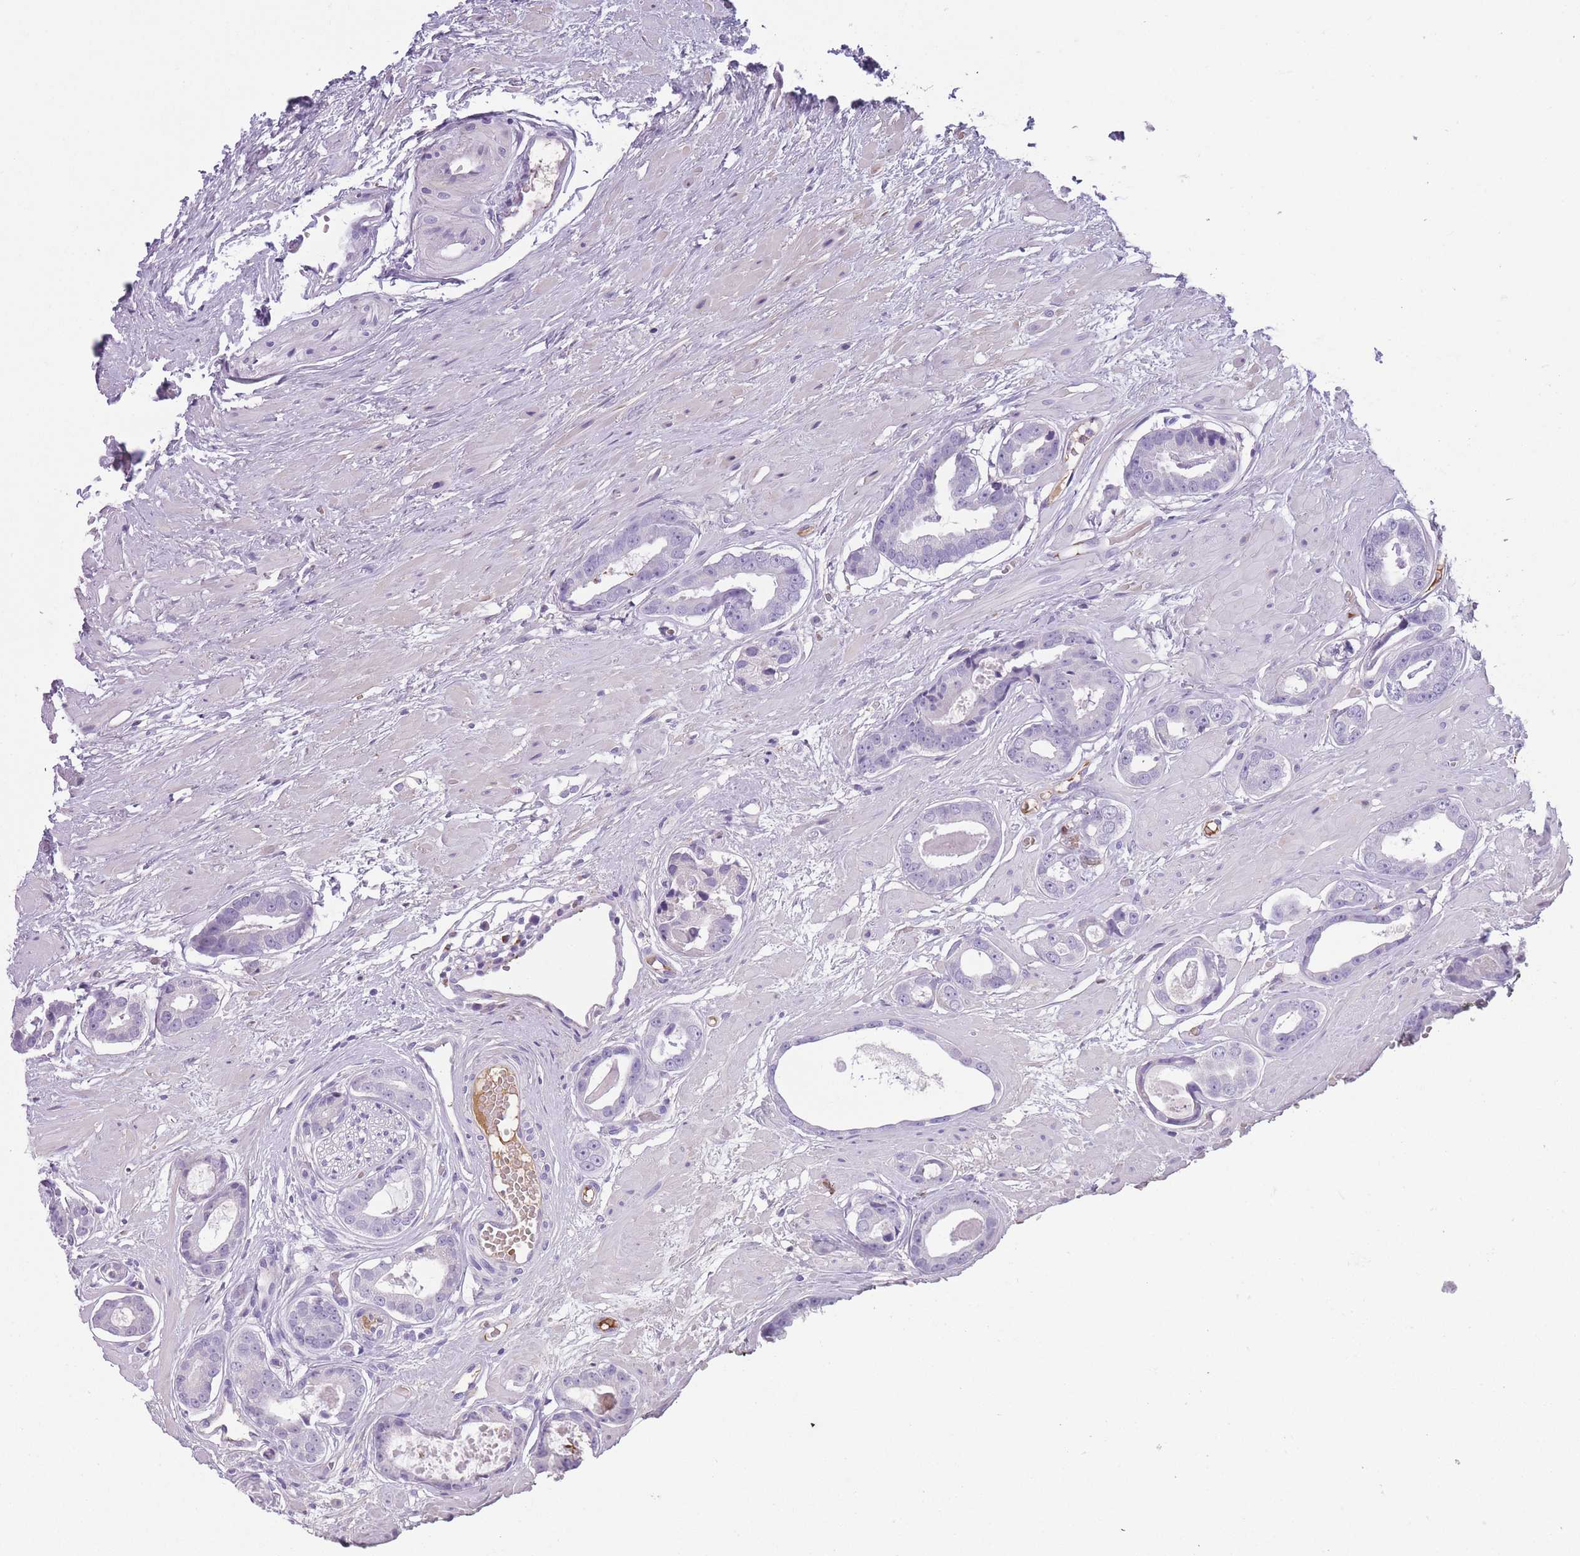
{"staining": {"intensity": "negative", "quantity": "none", "location": "none"}, "tissue": "prostate cancer", "cell_type": "Tumor cells", "image_type": "cancer", "snomed": [{"axis": "morphology", "description": "Adenocarcinoma, Low grade"}, {"axis": "topography", "description": "Prostate"}], "caption": "This is an IHC photomicrograph of human prostate adenocarcinoma (low-grade). There is no positivity in tumor cells.", "gene": "GNAT1", "patient": {"sex": "male", "age": 64}}